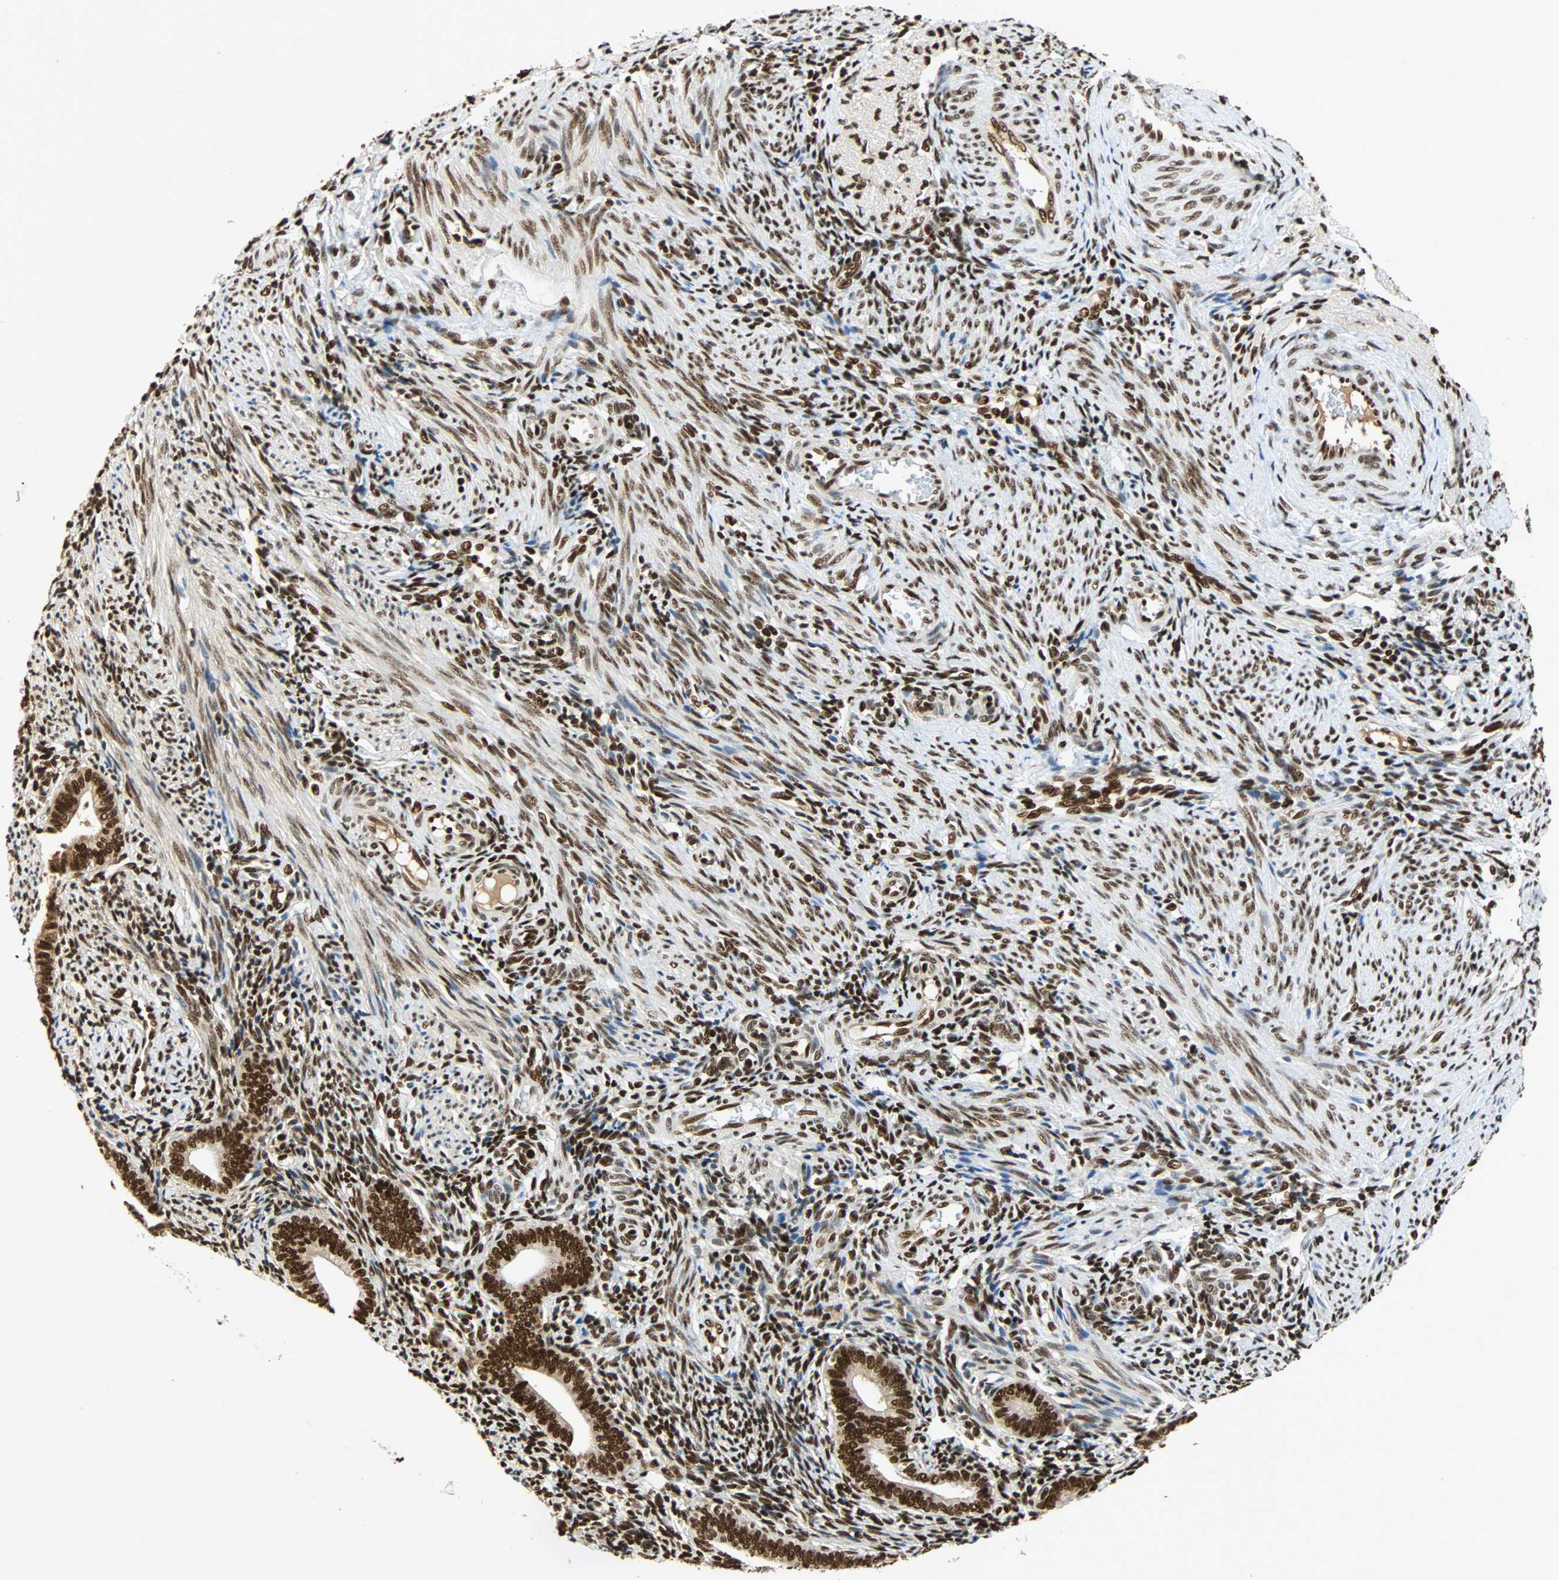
{"staining": {"intensity": "strong", "quantity": ">75%", "location": "nuclear"}, "tissue": "endometrium", "cell_type": "Cells in endometrial stroma", "image_type": "normal", "snomed": [{"axis": "morphology", "description": "Normal tissue, NOS"}, {"axis": "topography", "description": "Uterus"}, {"axis": "topography", "description": "Endometrium"}], "caption": "This image reveals benign endometrium stained with IHC to label a protein in brown. The nuclear of cells in endometrial stroma show strong positivity for the protein. Nuclei are counter-stained blue.", "gene": "CDK12", "patient": {"sex": "female", "age": 33}}